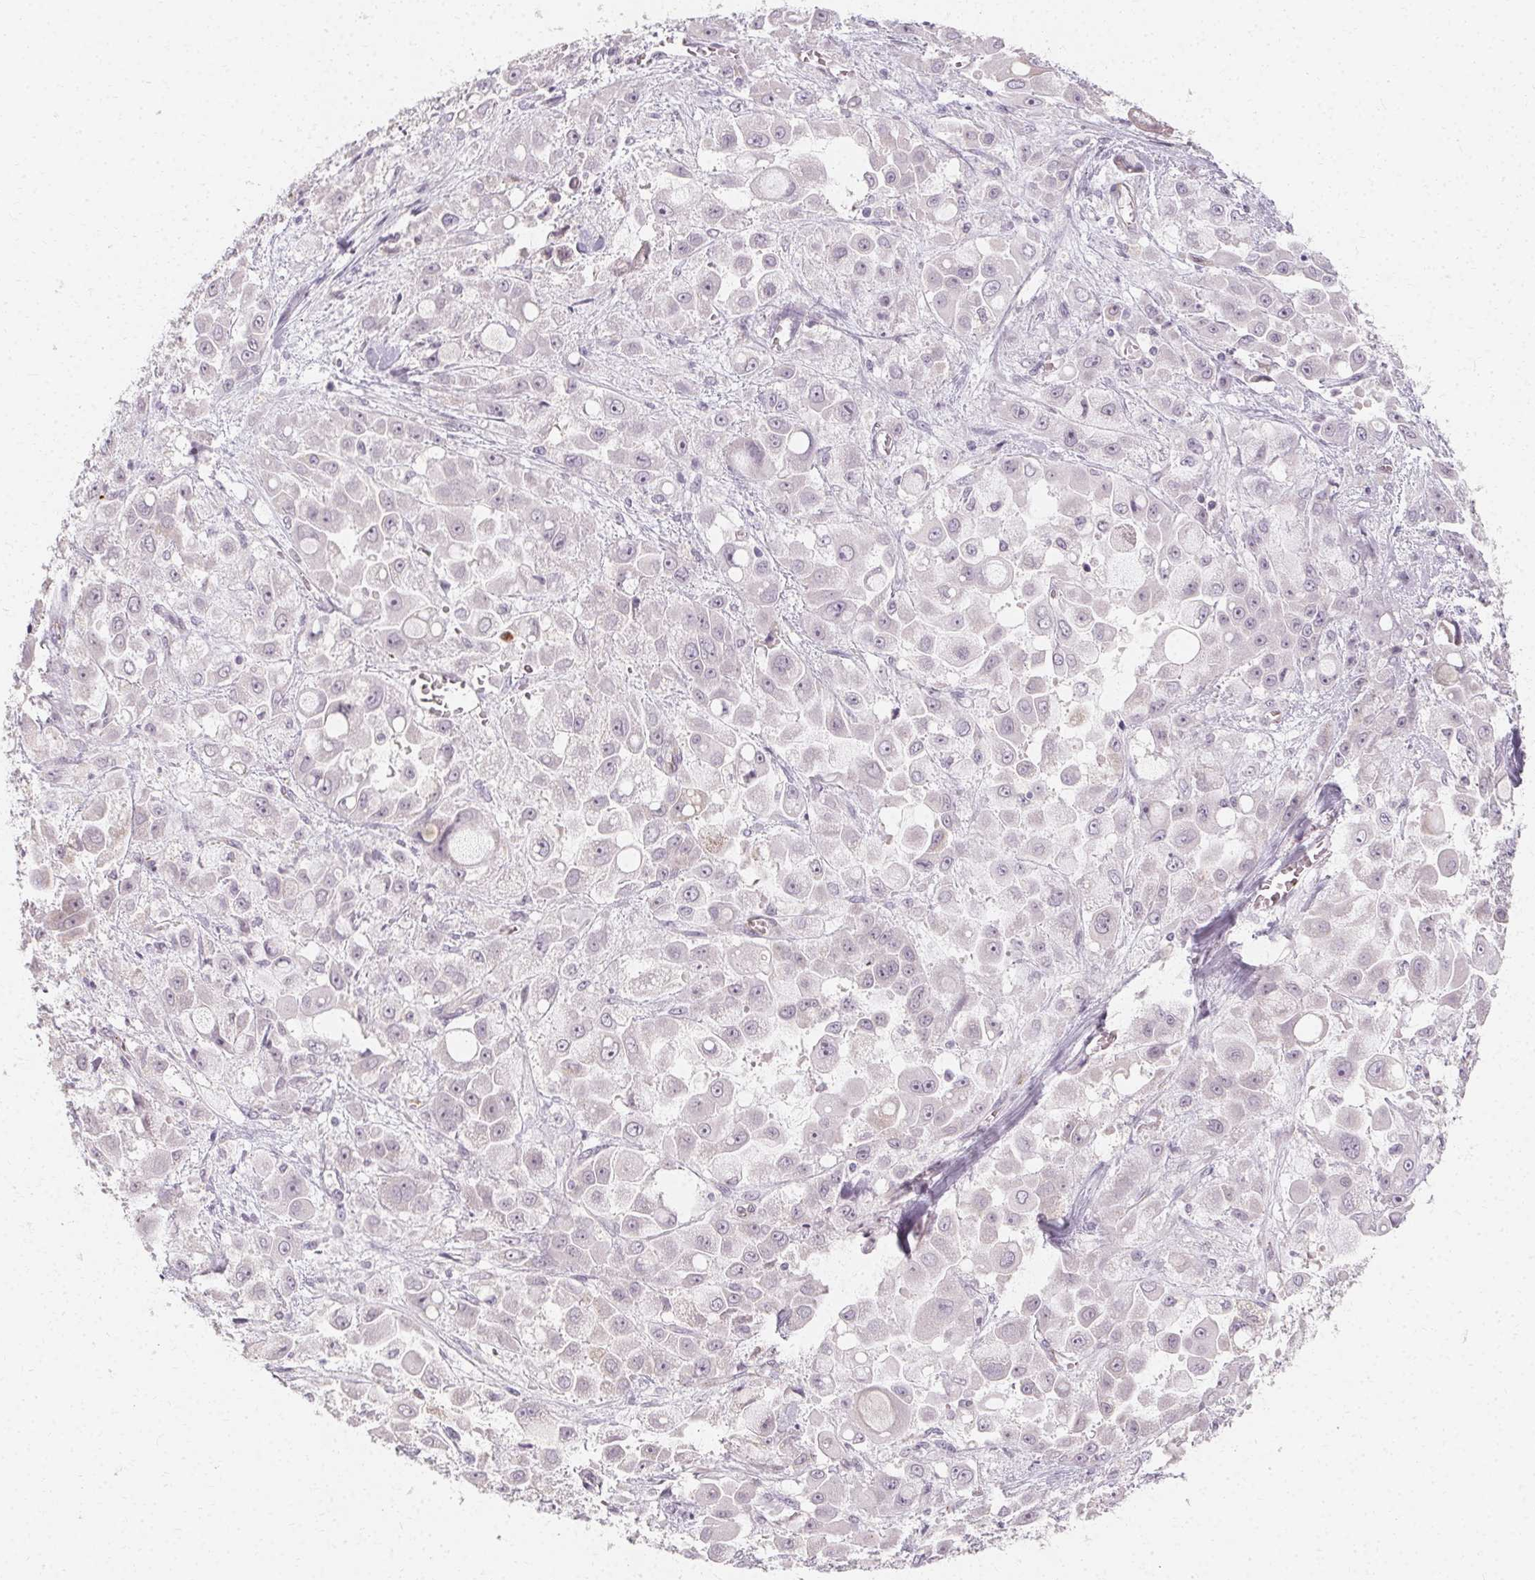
{"staining": {"intensity": "negative", "quantity": "none", "location": "none"}, "tissue": "stomach cancer", "cell_type": "Tumor cells", "image_type": "cancer", "snomed": [{"axis": "morphology", "description": "Adenocarcinoma, NOS"}, {"axis": "topography", "description": "Stomach"}], "caption": "A micrograph of stomach cancer stained for a protein displays no brown staining in tumor cells.", "gene": "CLCNKB", "patient": {"sex": "female", "age": 76}}